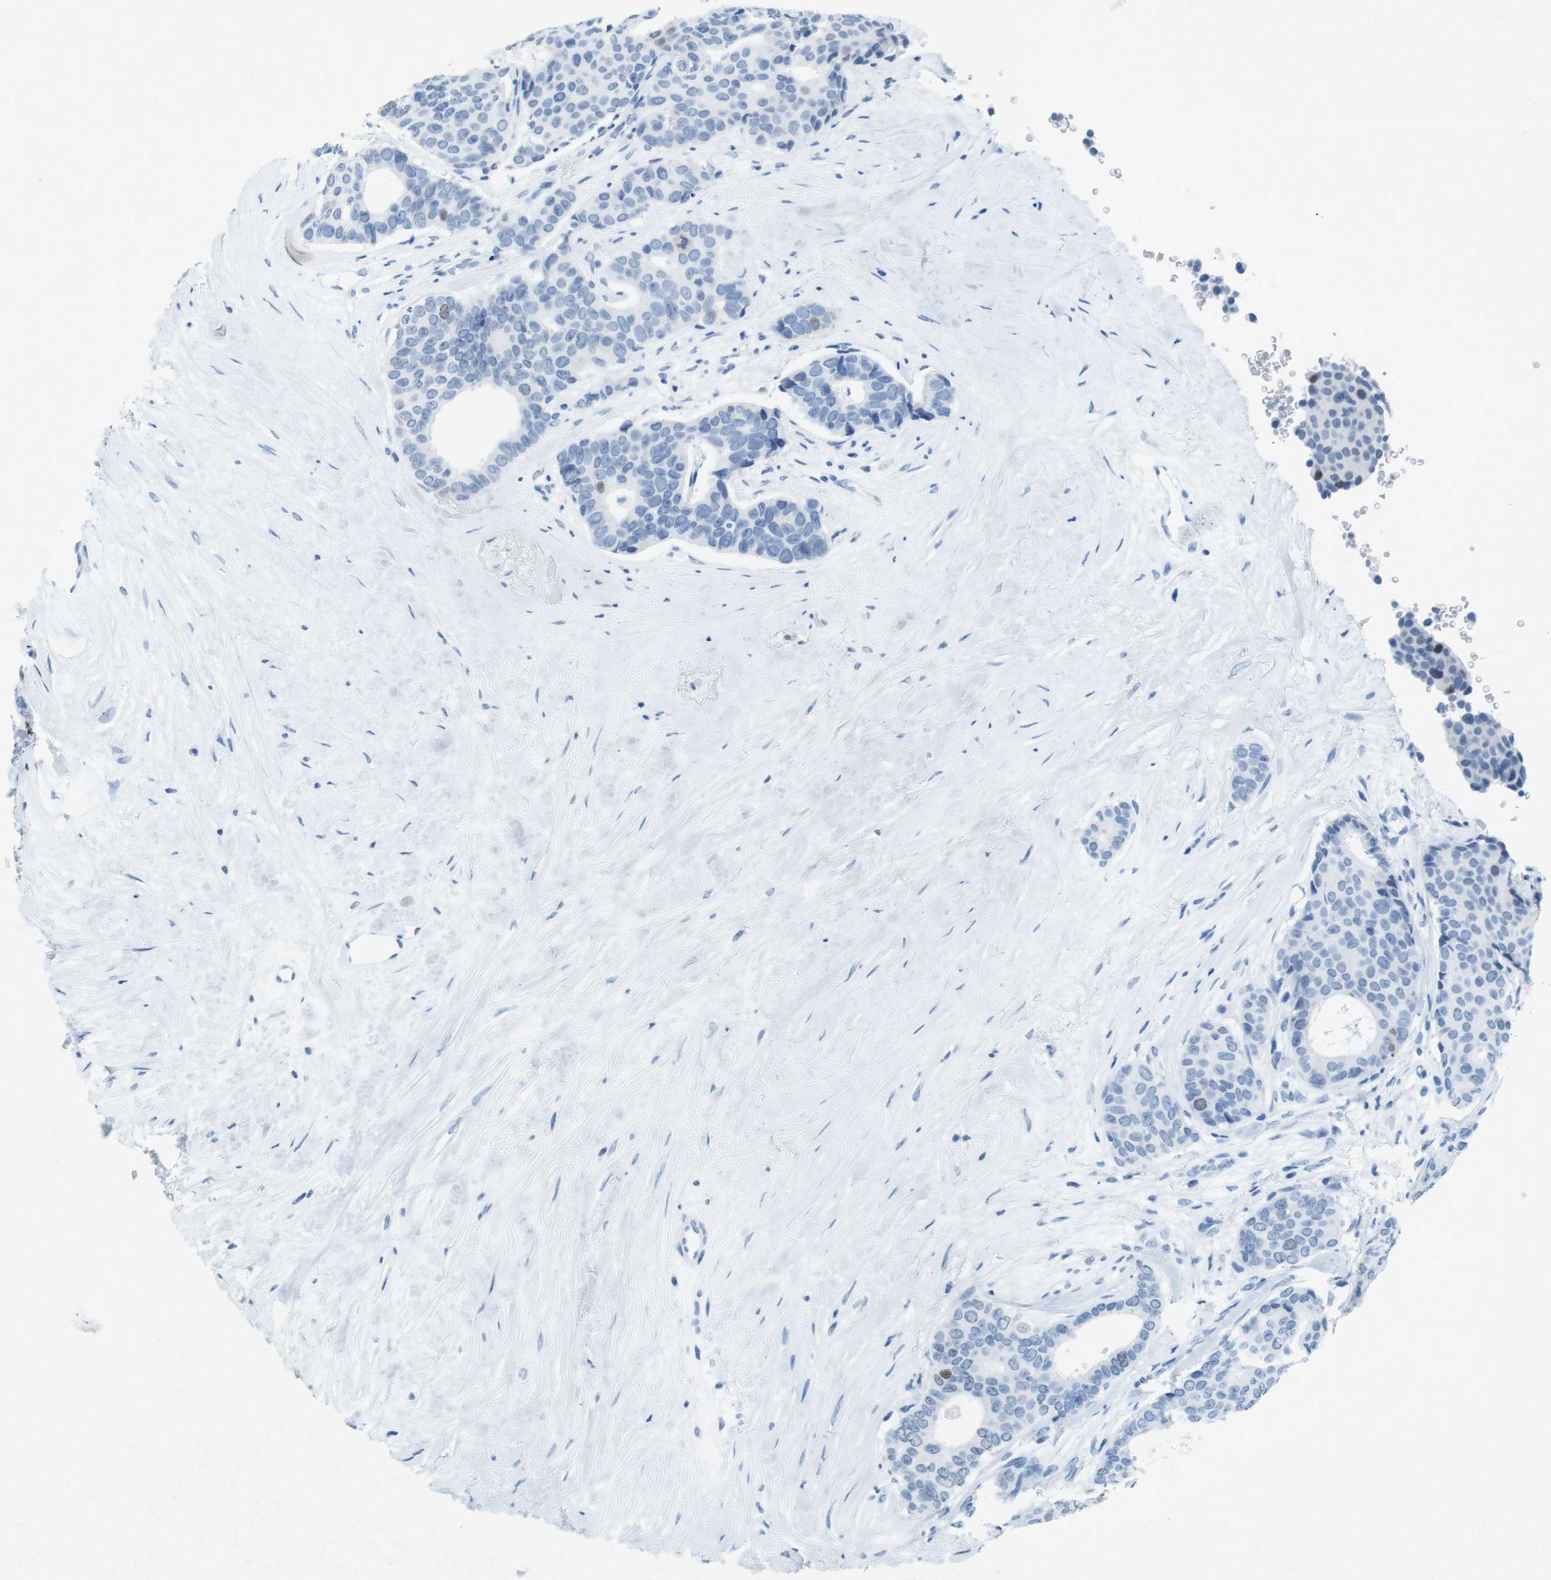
{"staining": {"intensity": "weak", "quantity": "<25%", "location": "nuclear"}, "tissue": "breast cancer", "cell_type": "Tumor cells", "image_type": "cancer", "snomed": [{"axis": "morphology", "description": "Duct carcinoma"}, {"axis": "topography", "description": "Breast"}], "caption": "Immunohistochemistry of human breast cancer (invasive ductal carcinoma) shows no positivity in tumor cells.", "gene": "CTAG1B", "patient": {"sex": "female", "age": 75}}